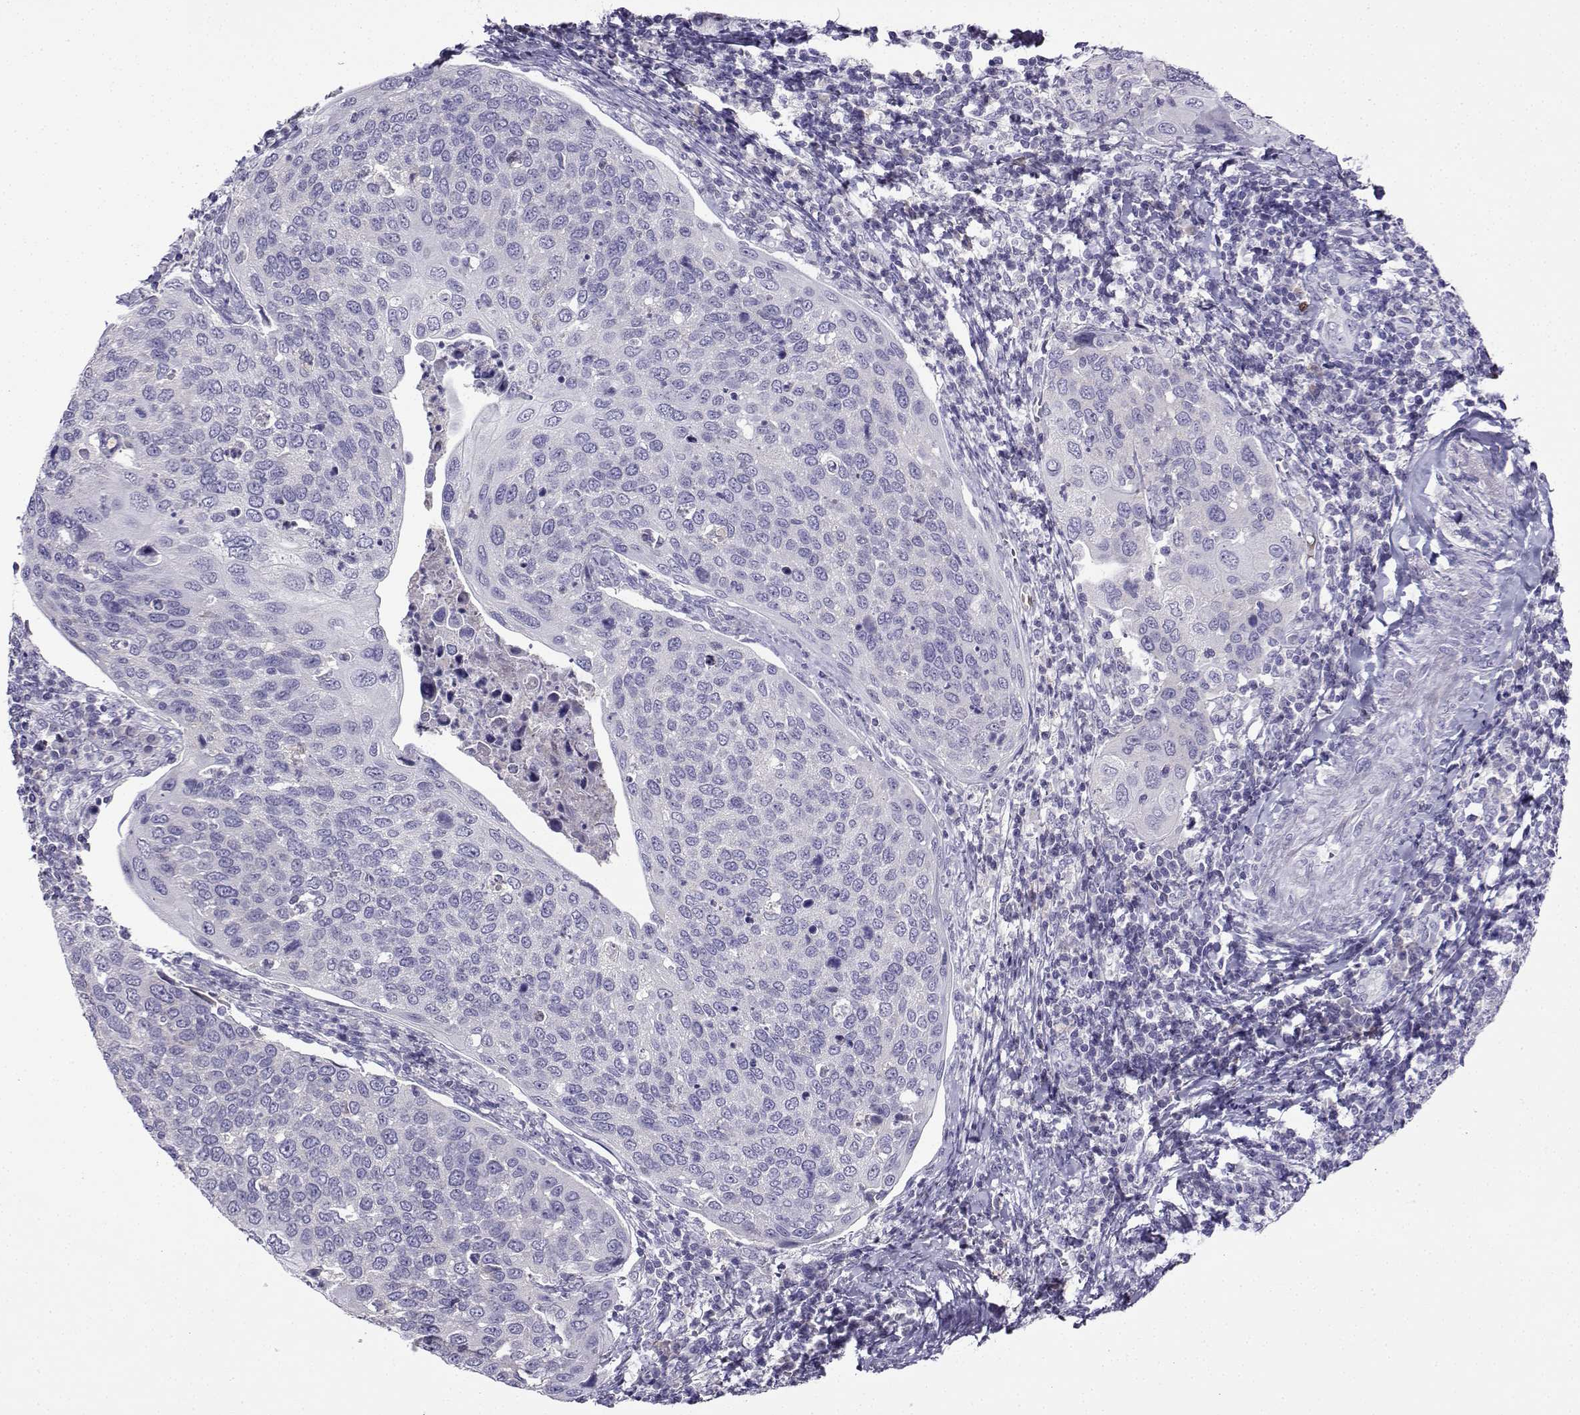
{"staining": {"intensity": "negative", "quantity": "none", "location": "none"}, "tissue": "cervical cancer", "cell_type": "Tumor cells", "image_type": "cancer", "snomed": [{"axis": "morphology", "description": "Squamous cell carcinoma, NOS"}, {"axis": "topography", "description": "Cervix"}], "caption": "A high-resolution histopathology image shows immunohistochemistry (IHC) staining of cervical cancer (squamous cell carcinoma), which exhibits no significant positivity in tumor cells.", "gene": "LINGO1", "patient": {"sex": "female", "age": 54}}